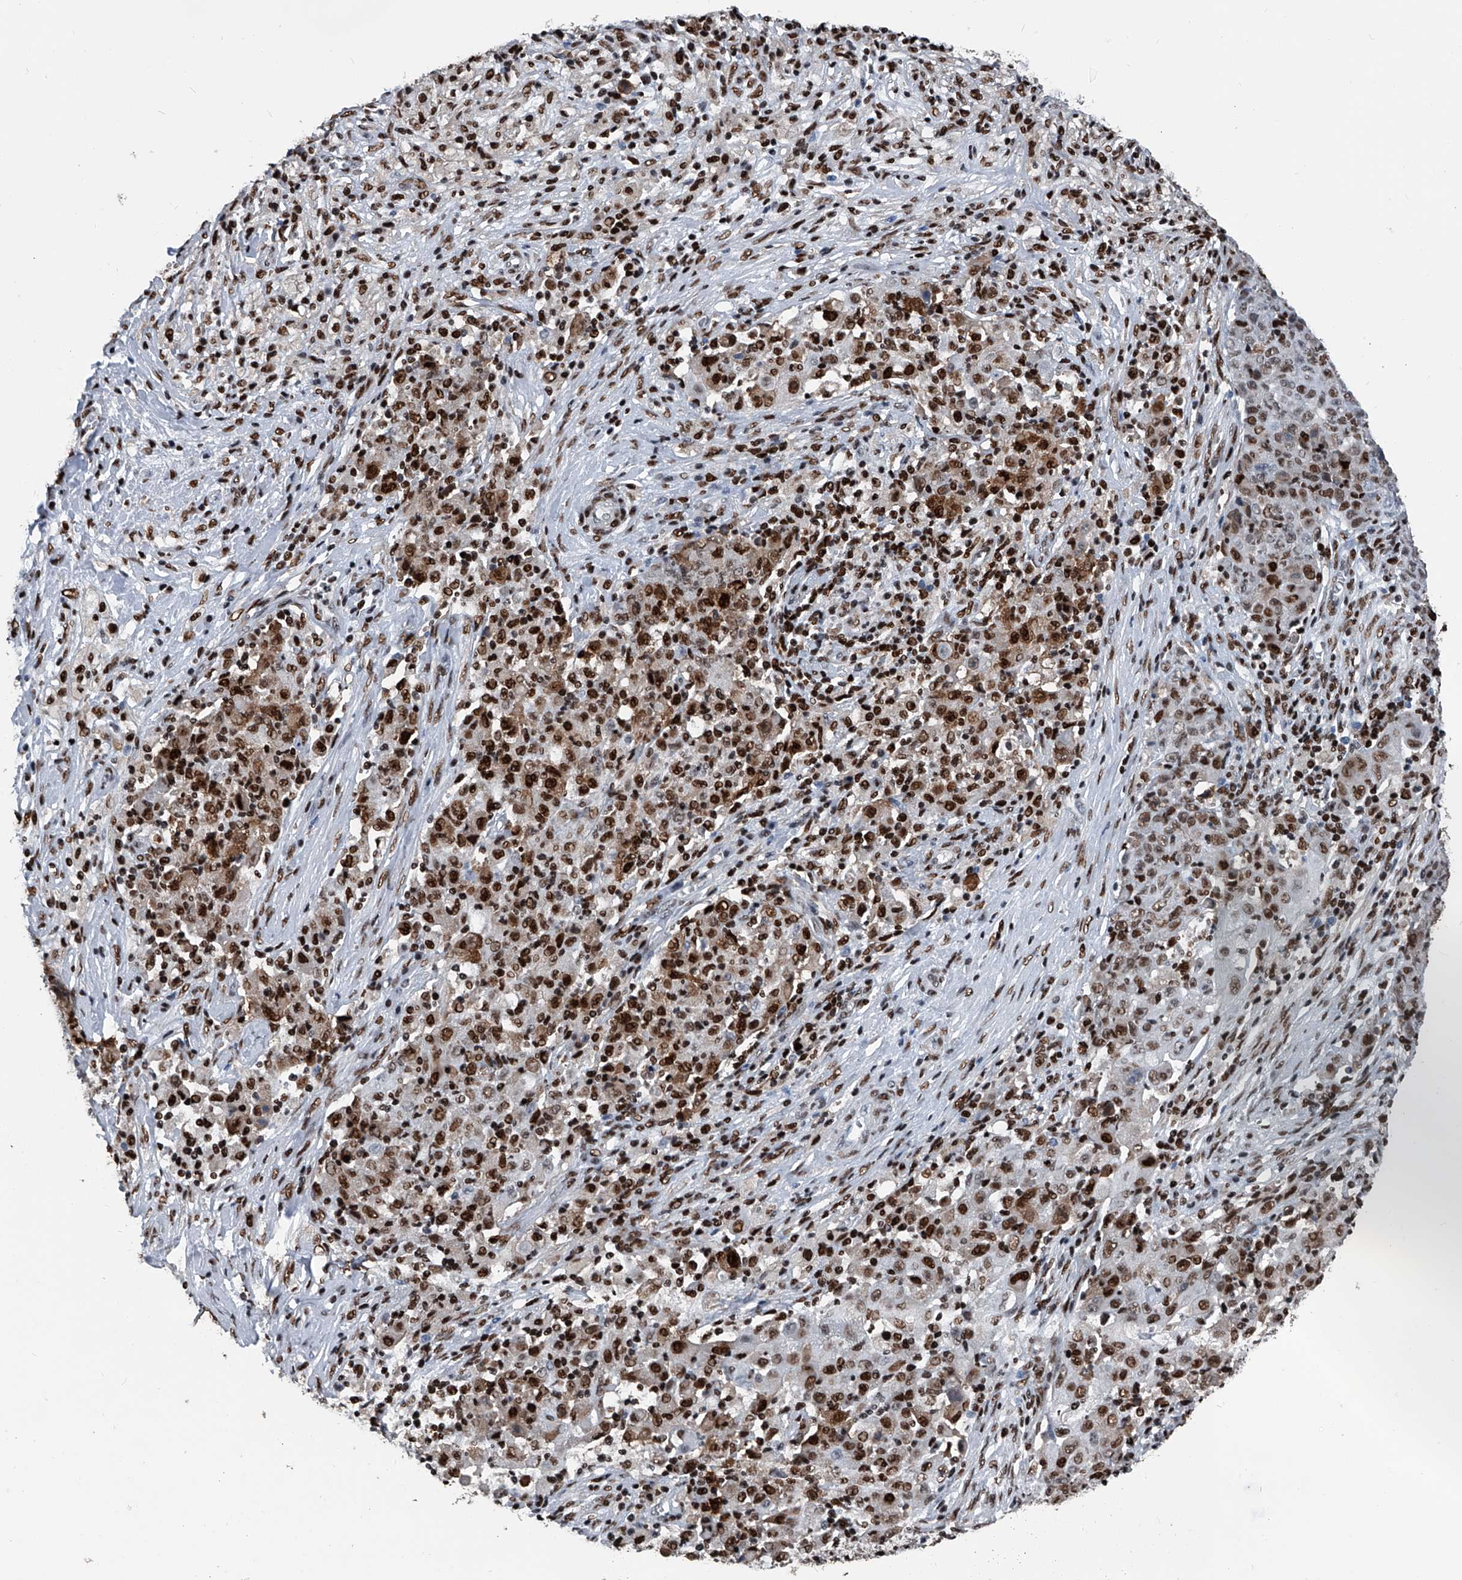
{"staining": {"intensity": "strong", "quantity": ">75%", "location": "cytoplasmic/membranous,nuclear"}, "tissue": "ovarian cancer", "cell_type": "Tumor cells", "image_type": "cancer", "snomed": [{"axis": "morphology", "description": "Carcinoma, endometroid"}, {"axis": "topography", "description": "Ovary"}], "caption": "Strong cytoplasmic/membranous and nuclear positivity is identified in about >75% of tumor cells in ovarian cancer (endometroid carcinoma). Nuclei are stained in blue.", "gene": "FKBP5", "patient": {"sex": "female", "age": 42}}